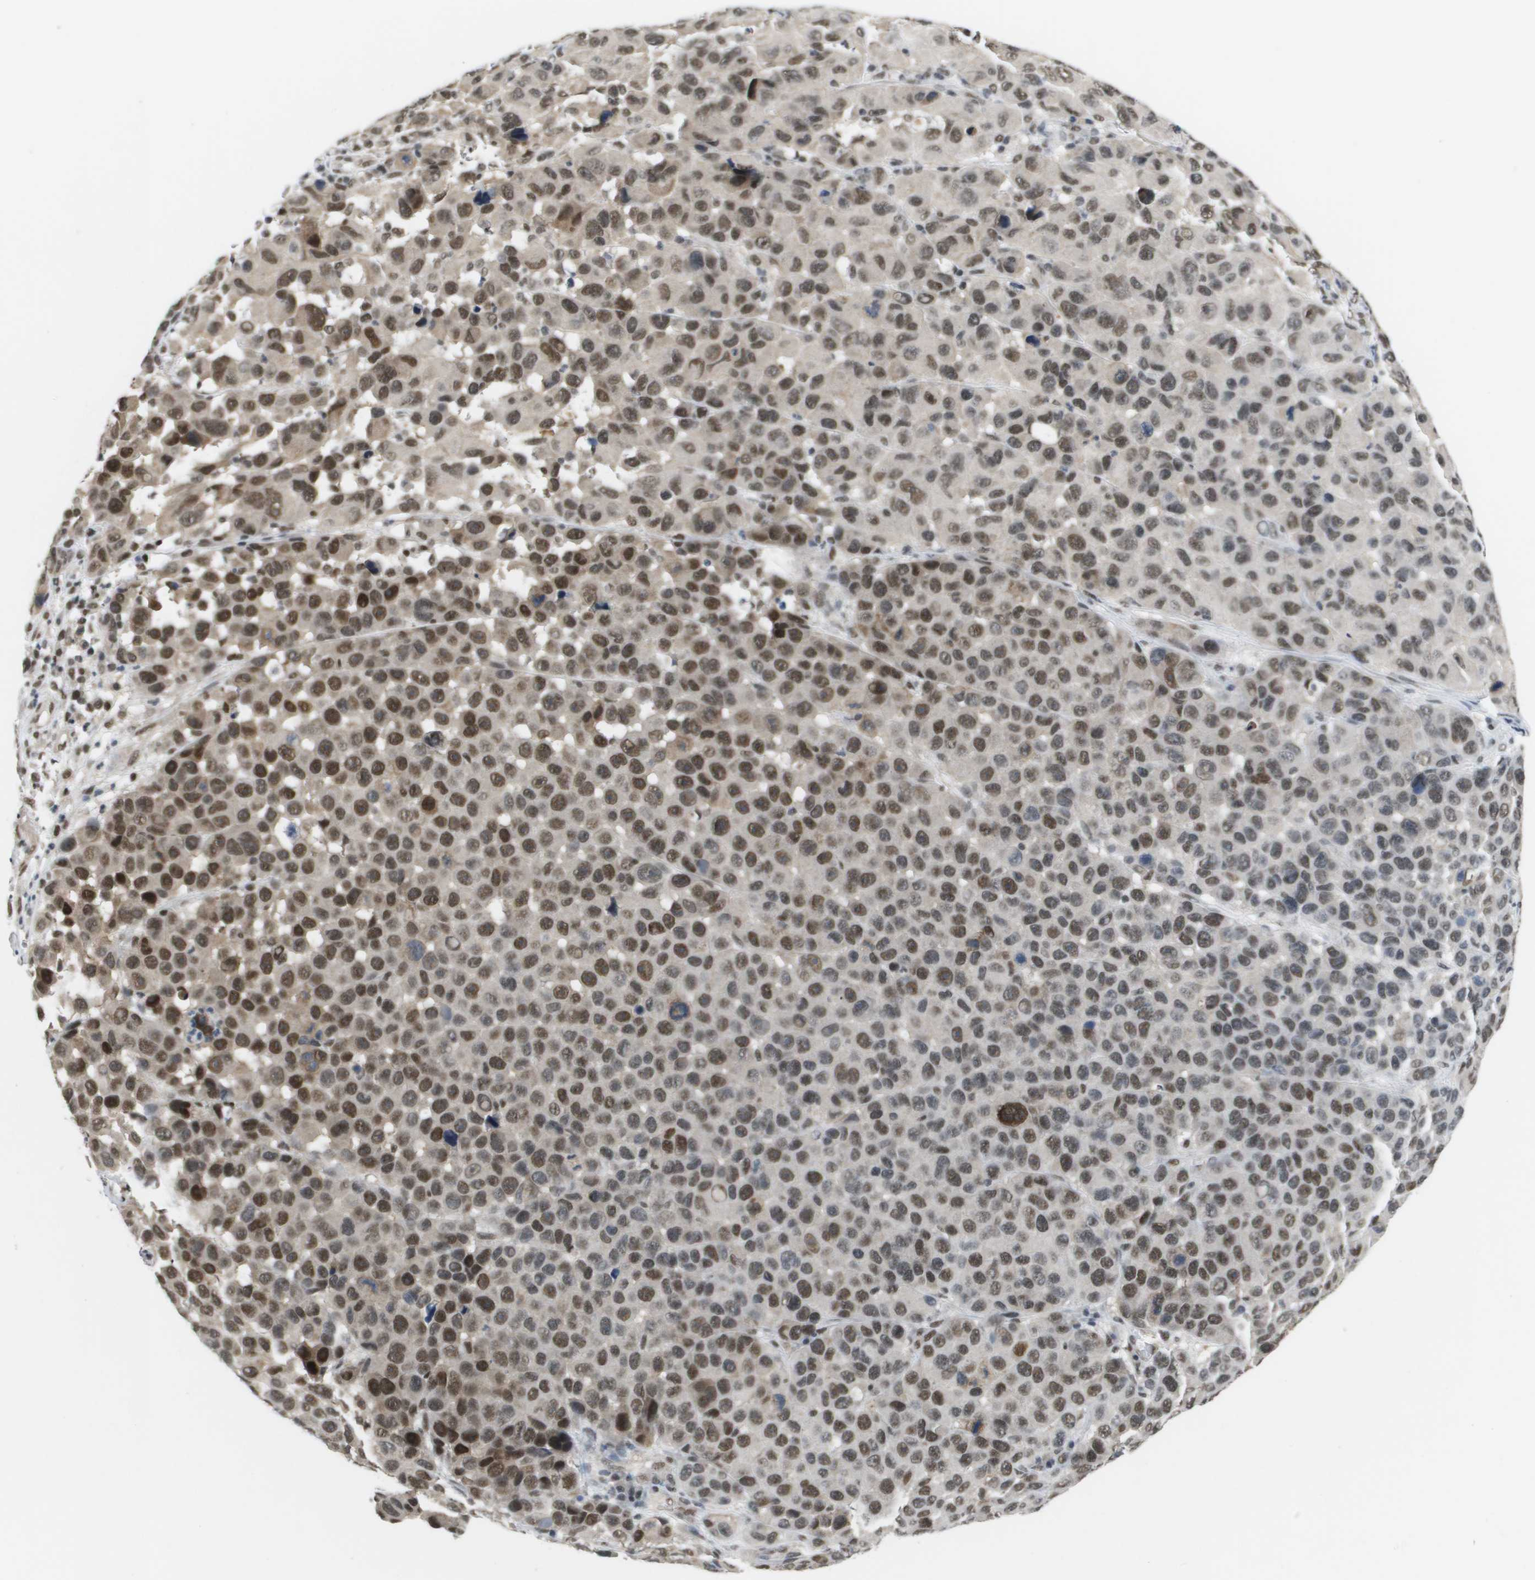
{"staining": {"intensity": "moderate", "quantity": ">75%", "location": "nuclear"}, "tissue": "melanoma", "cell_type": "Tumor cells", "image_type": "cancer", "snomed": [{"axis": "morphology", "description": "Malignant melanoma, NOS"}, {"axis": "topography", "description": "Skin"}], "caption": "Protein staining of melanoma tissue shows moderate nuclear expression in about >75% of tumor cells. The protein of interest is stained brown, and the nuclei are stained in blue (DAB (3,3'-diaminobenzidine) IHC with brightfield microscopy, high magnification).", "gene": "ISY1", "patient": {"sex": "male", "age": 53}}